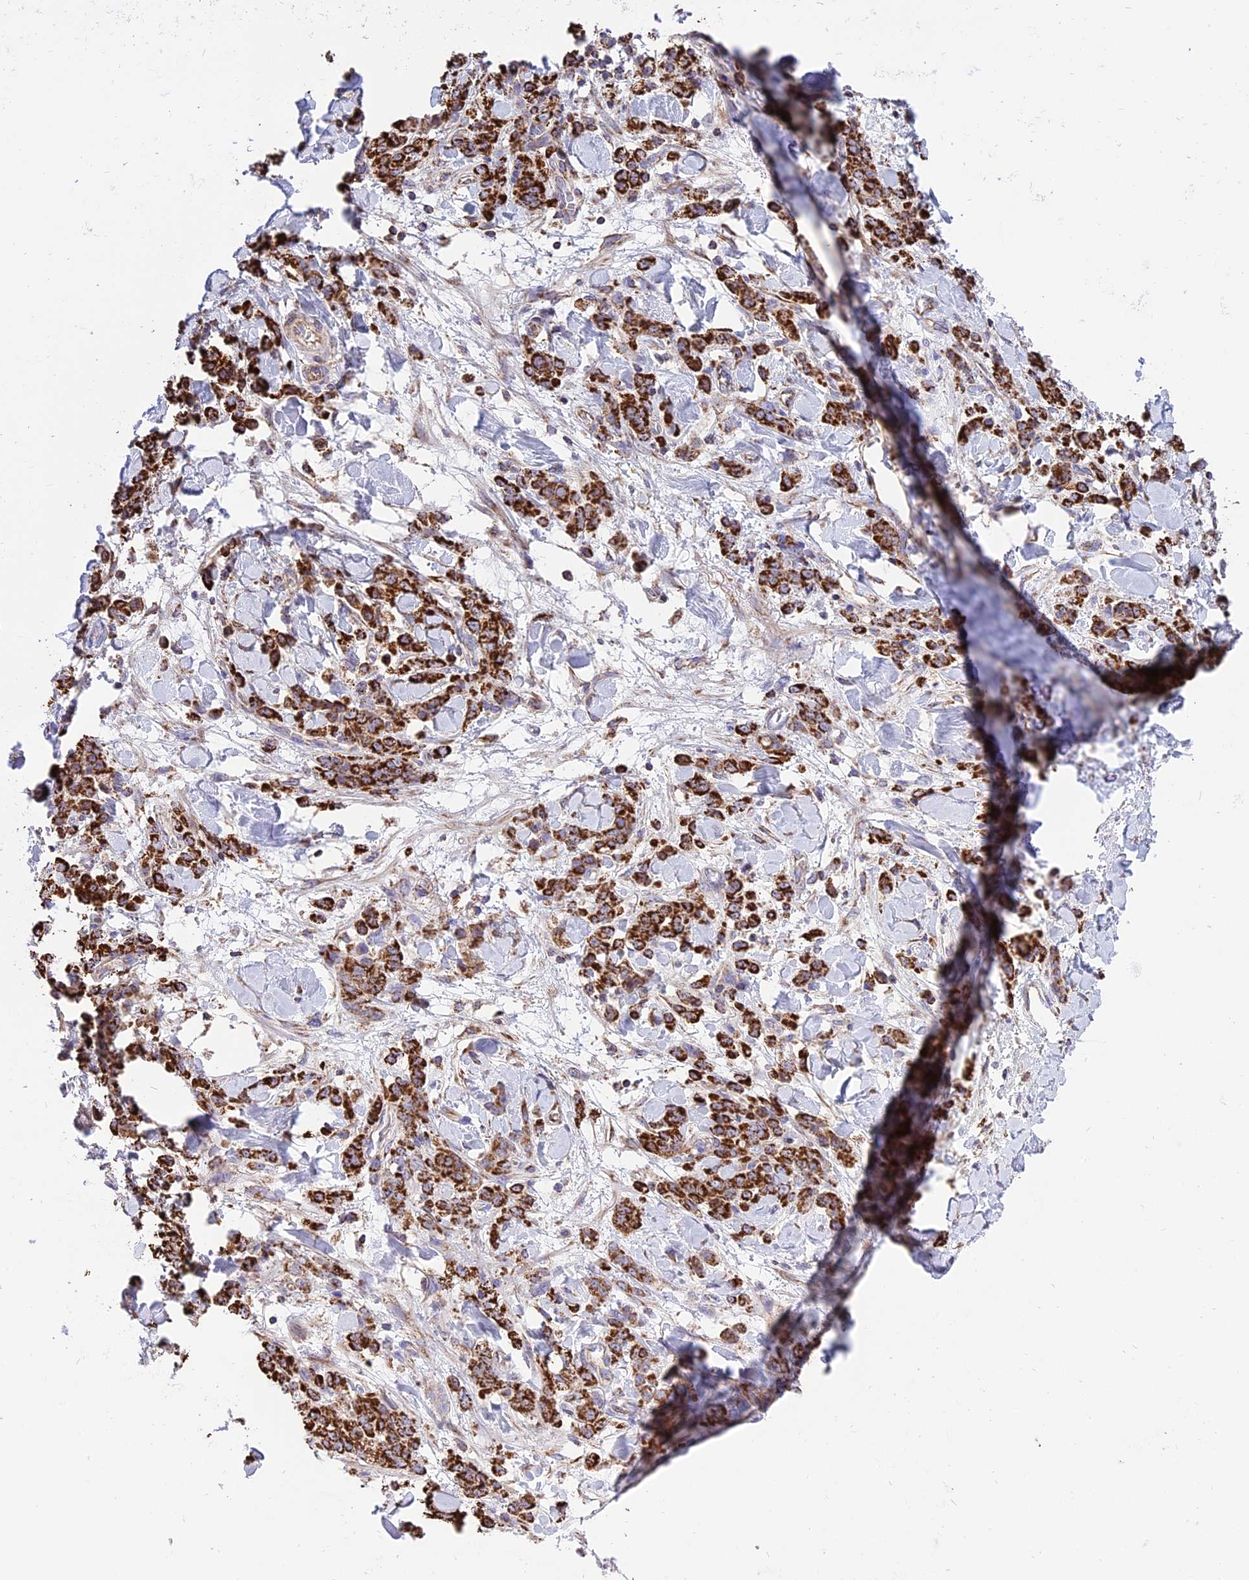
{"staining": {"intensity": "strong", "quantity": ">75%", "location": "cytoplasmic/membranous"}, "tissue": "stomach cancer", "cell_type": "Tumor cells", "image_type": "cancer", "snomed": [{"axis": "morphology", "description": "Normal tissue, NOS"}, {"axis": "morphology", "description": "Adenocarcinoma, NOS"}, {"axis": "topography", "description": "Stomach"}], "caption": "Stomach cancer stained with a brown dye demonstrates strong cytoplasmic/membranous positive expression in approximately >75% of tumor cells.", "gene": "TTC4", "patient": {"sex": "male", "age": 82}}